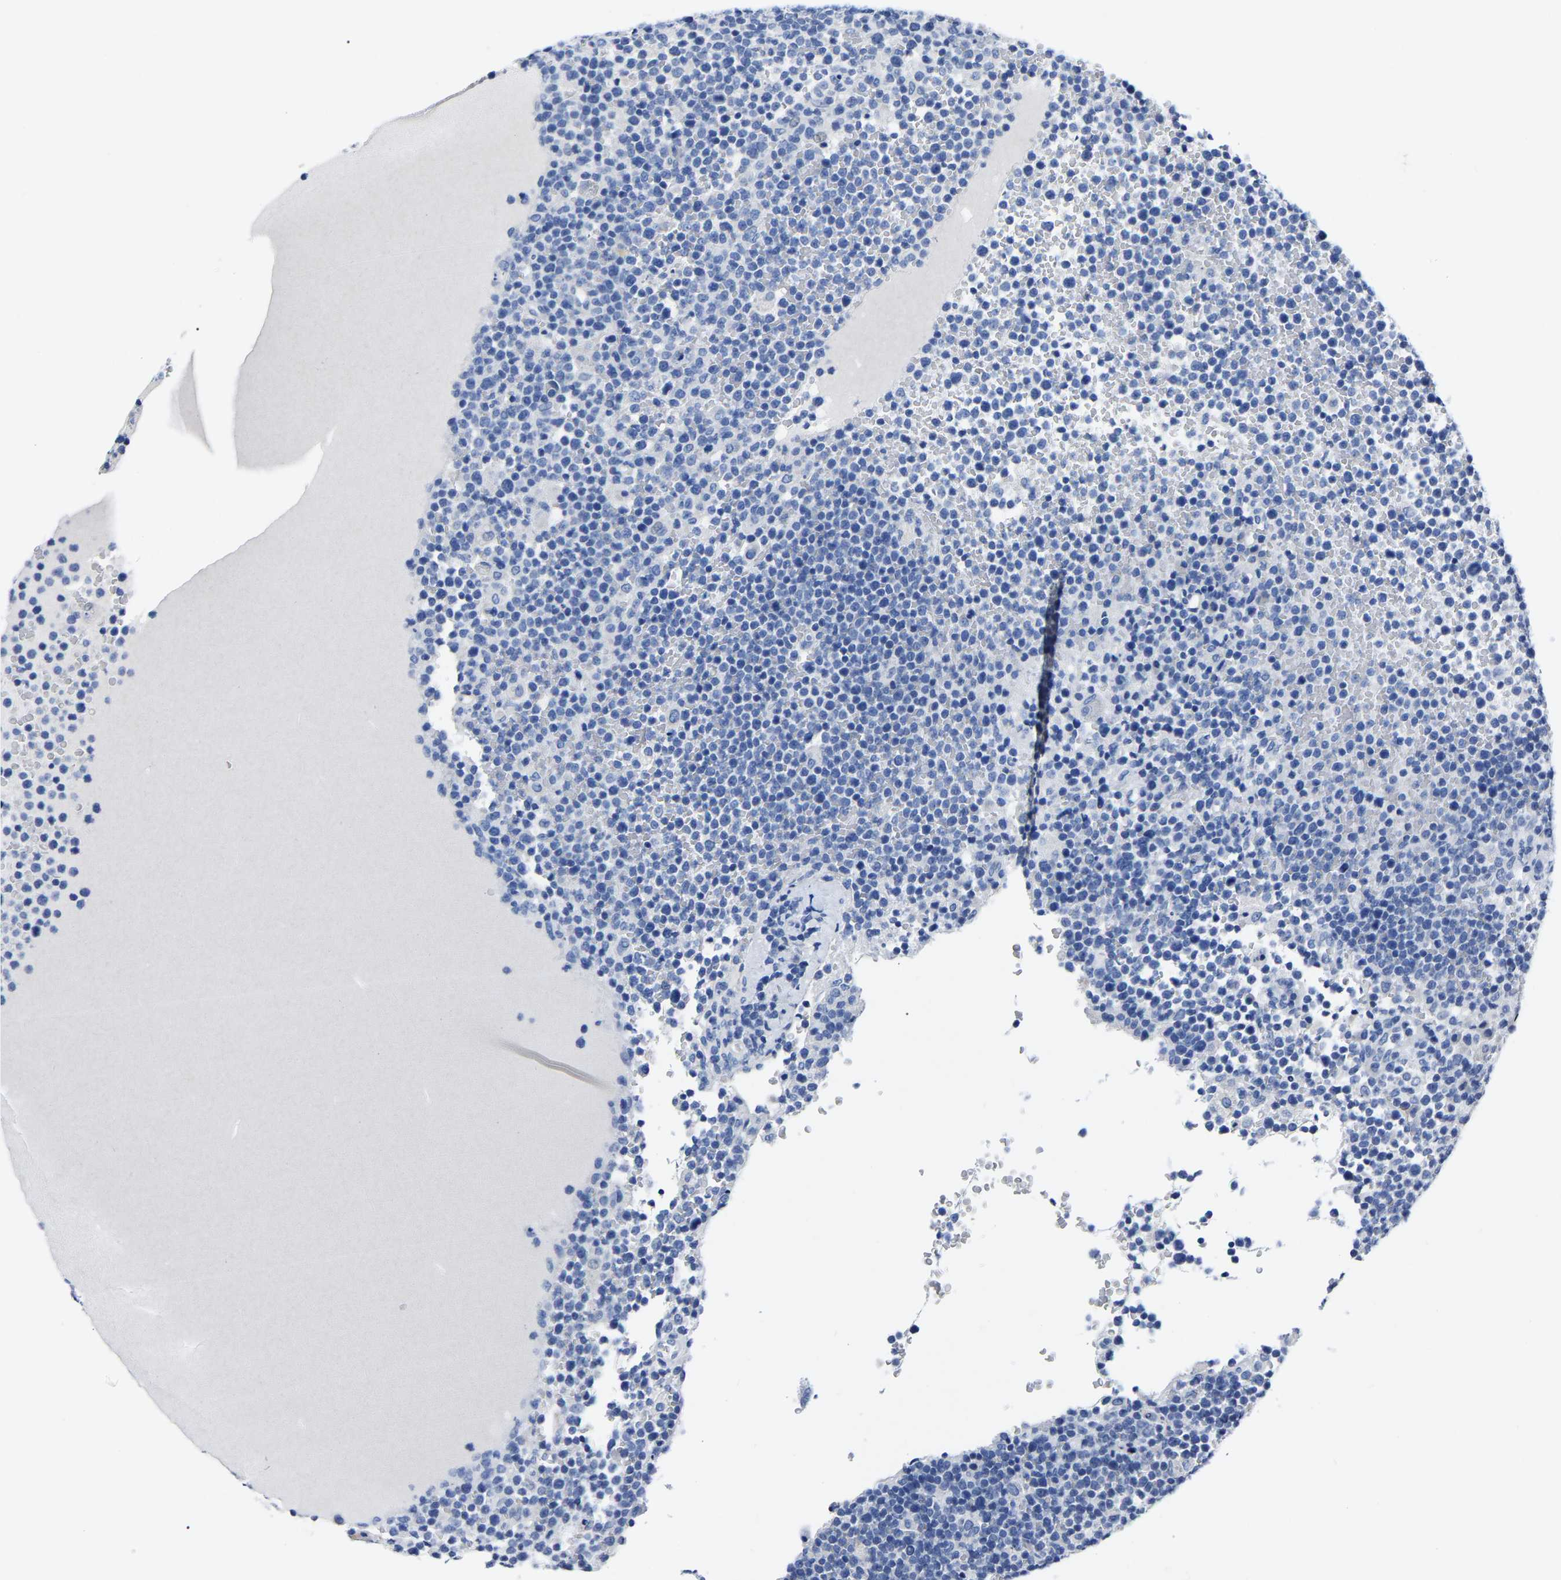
{"staining": {"intensity": "negative", "quantity": "none", "location": "none"}, "tissue": "lymphoma", "cell_type": "Tumor cells", "image_type": "cancer", "snomed": [{"axis": "morphology", "description": "Malignant lymphoma, non-Hodgkin's type, High grade"}, {"axis": "topography", "description": "Lymph node"}], "caption": "This is an IHC histopathology image of human lymphoma. There is no staining in tumor cells.", "gene": "MOV10L1", "patient": {"sex": "male", "age": 61}}